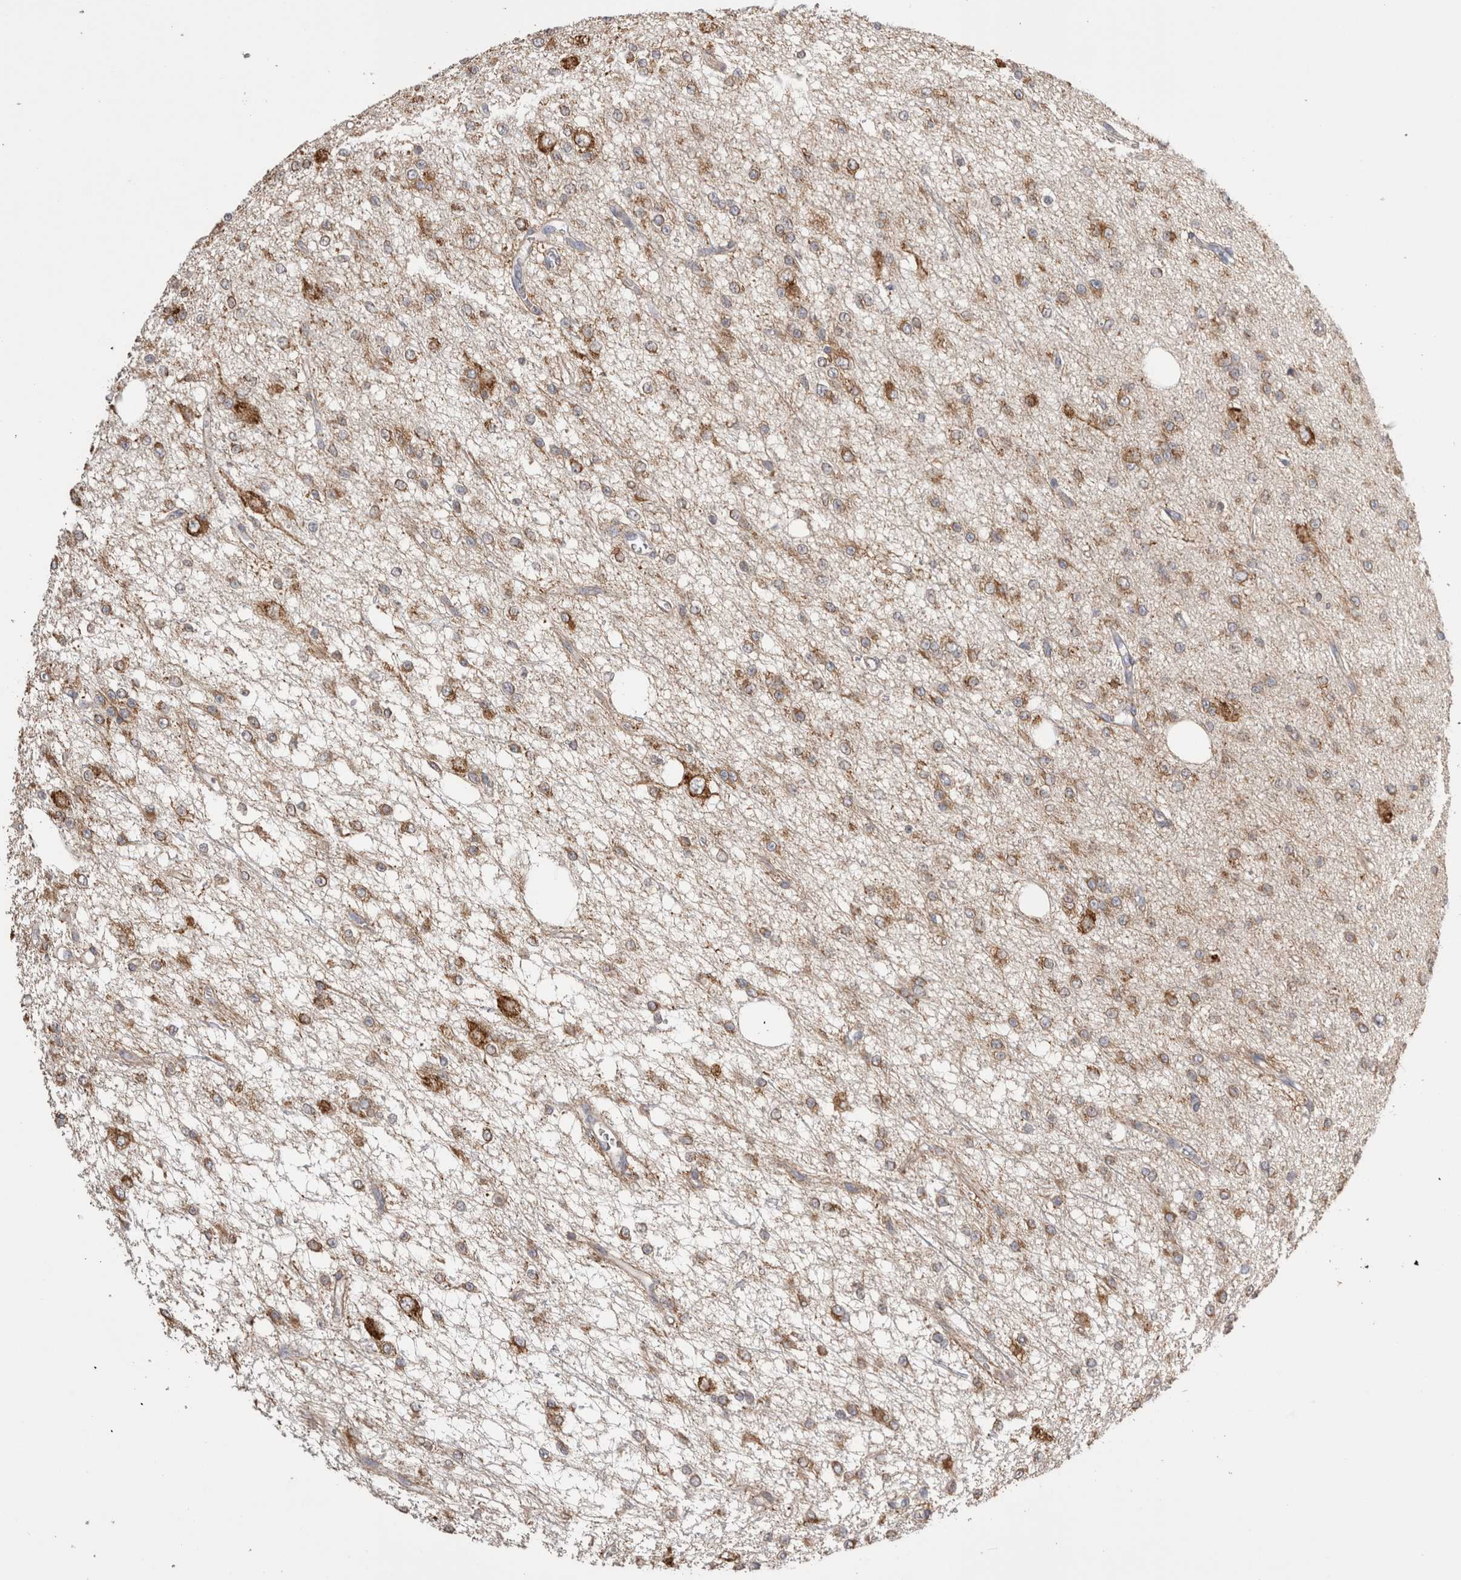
{"staining": {"intensity": "moderate", "quantity": ">75%", "location": "cytoplasmic/membranous"}, "tissue": "glioma", "cell_type": "Tumor cells", "image_type": "cancer", "snomed": [{"axis": "morphology", "description": "Glioma, malignant, Low grade"}, {"axis": "topography", "description": "Brain"}], "caption": "DAB (3,3'-diaminobenzidine) immunohistochemical staining of human malignant low-grade glioma reveals moderate cytoplasmic/membranous protein positivity in approximately >75% of tumor cells.", "gene": "LRPAP1", "patient": {"sex": "male", "age": 38}}